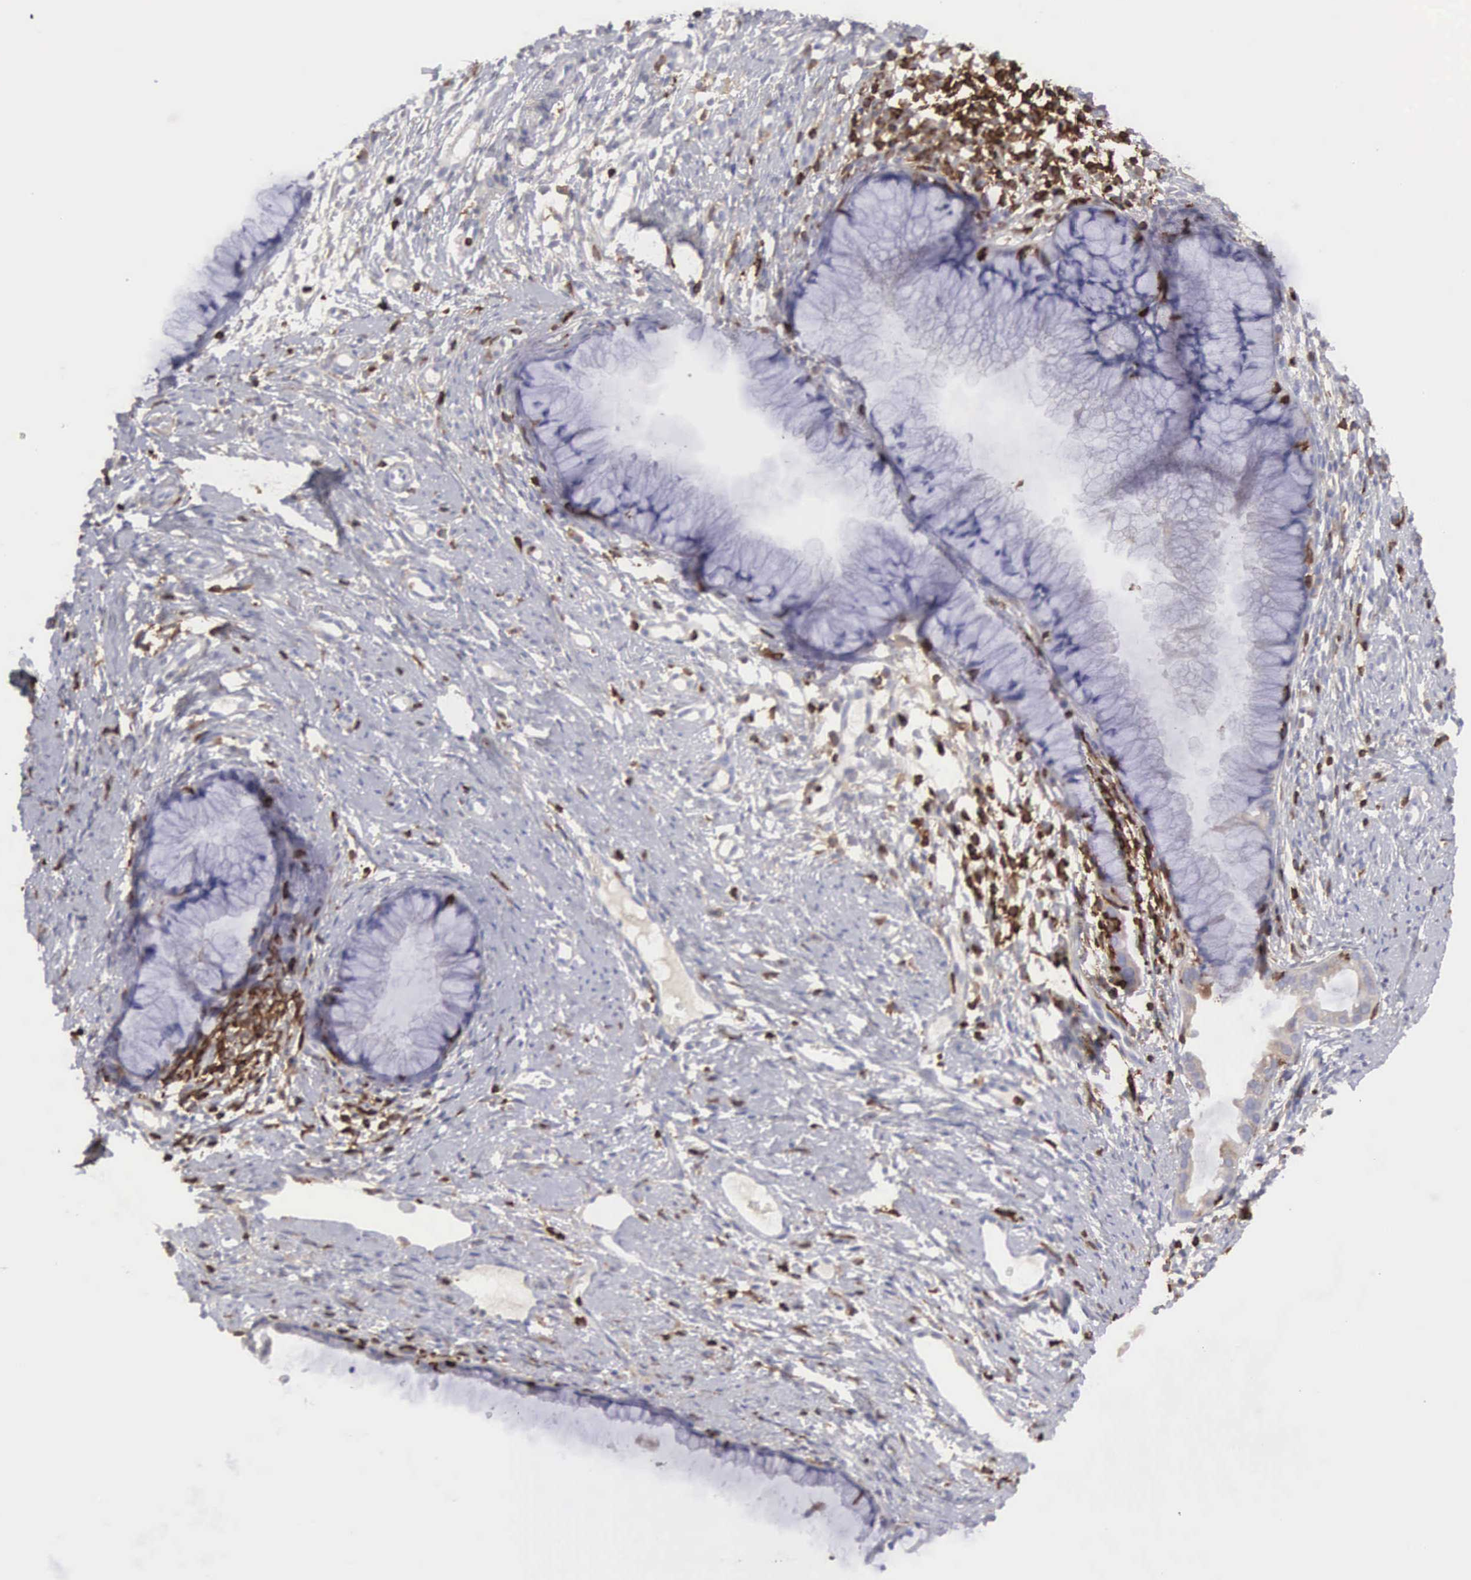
{"staining": {"intensity": "strong", "quantity": "<25%", "location": "nuclear"}, "tissue": "cervix", "cell_type": "Glandular cells", "image_type": "normal", "snomed": [{"axis": "morphology", "description": "Normal tissue, NOS"}, {"axis": "topography", "description": "Cervix"}], "caption": "Glandular cells display medium levels of strong nuclear staining in about <25% of cells in normal human cervix.", "gene": "ENSG00000285304", "patient": {"sex": "female", "age": 82}}